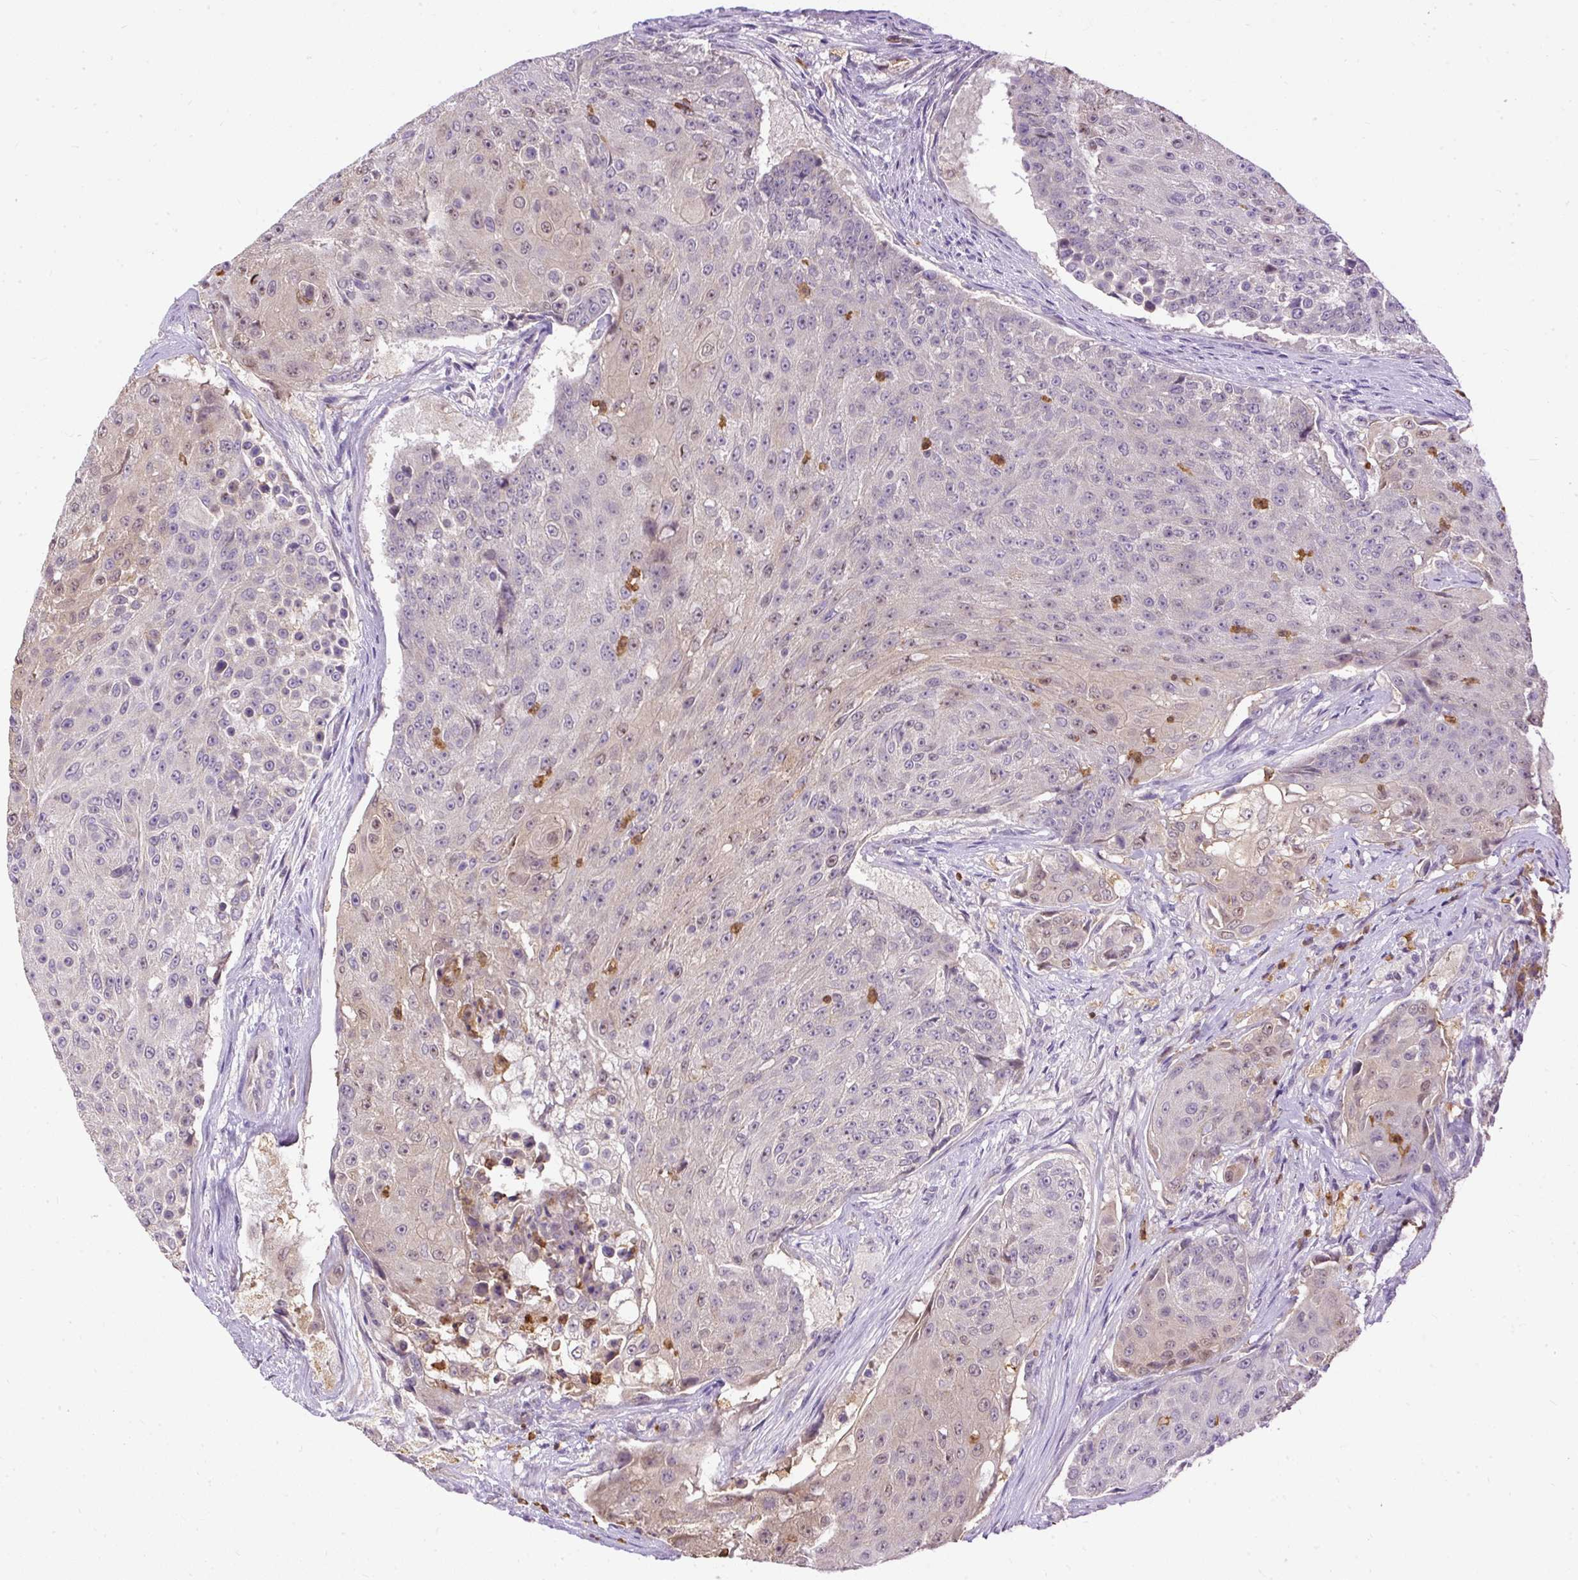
{"staining": {"intensity": "weak", "quantity": "25%-75%", "location": "cytoplasmic/membranous,nuclear"}, "tissue": "urothelial cancer", "cell_type": "Tumor cells", "image_type": "cancer", "snomed": [{"axis": "morphology", "description": "Urothelial carcinoma, High grade"}, {"axis": "topography", "description": "Urinary bladder"}], "caption": "Protein staining of urothelial carcinoma (high-grade) tissue displays weak cytoplasmic/membranous and nuclear expression in approximately 25%-75% of tumor cells. The staining is performed using DAB (3,3'-diaminobenzidine) brown chromogen to label protein expression. The nuclei are counter-stained blue using hematoxylin.", "gene": "CTTNBP2", "patient": {"sex": "female", "age": 63}}